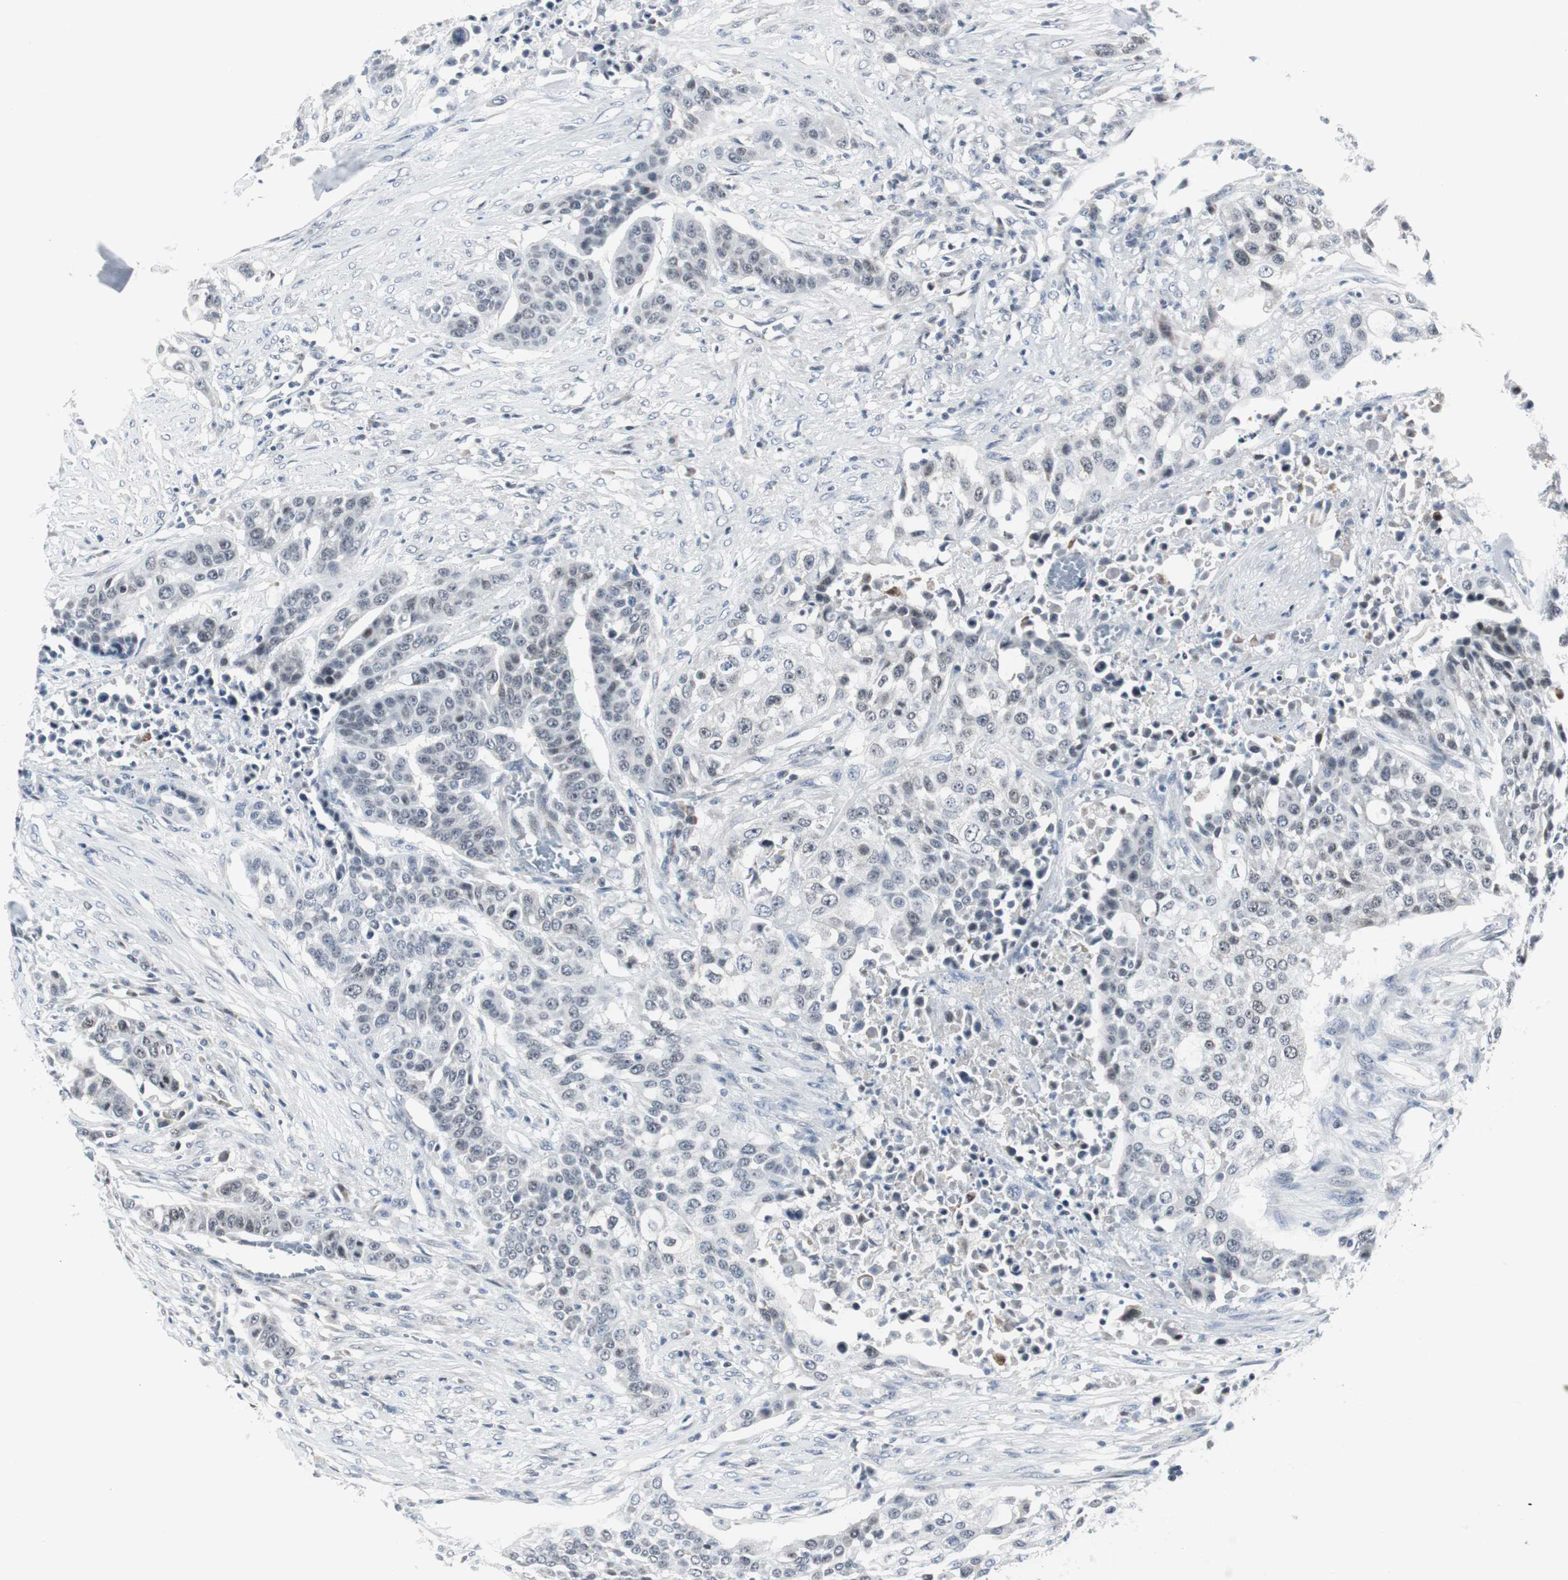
{"staining": {"intensity": "weak", "quantity": "25%-75%", "location": "nuclear"}, "tissue": "urothelial cancer", "cell_type": "Tumor cells", "image_type": "cancer", "snomed": [{"axis": "morphology", "description": "Urothelial carcinoma, High grade"}, {"axis": "topography", "description": "Urinary bladder"}], "caption": "Immunohistochemistry (IHC) (DAB (3,3'-diaminobenzidine)) staining of human urothelial cancer reveals weak nuclear protein positivity in approximately 25%-75% of tumor cells. The protein of interest is stained brown, and the nuclei are stained in blue (DAB IHC with brightfield microscopy, high magnification).", "gene": "MTA1", "patient": {"sex": "male", "age": 74}}